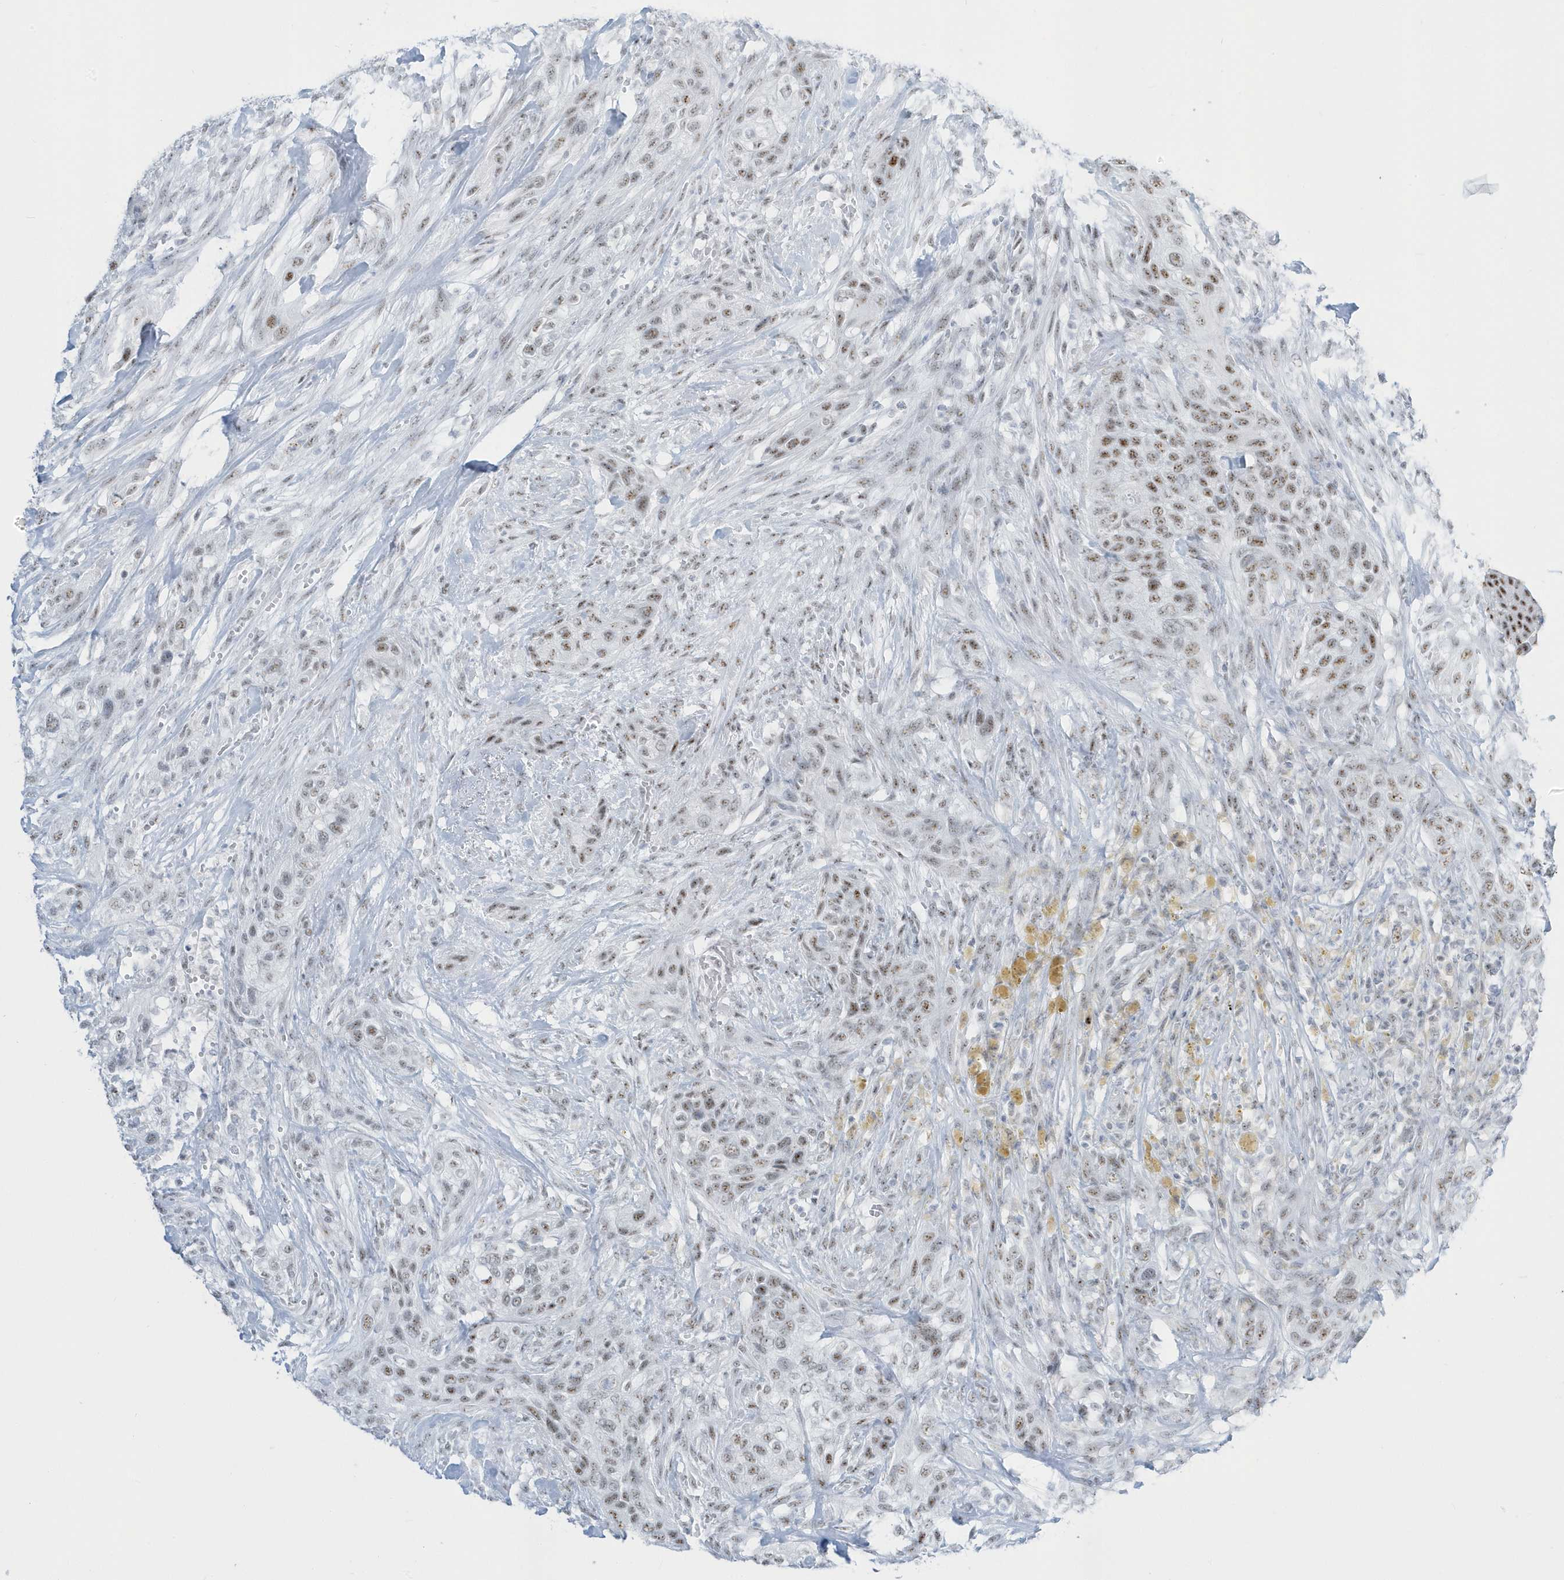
{"staining": {"intensity": "moderate", "quantity": ">75%", "location": "nuclear"}, "tissue": "urothelial cancer", "cell_type": "Tumor cells", "image_type": "cancer", "snomed": [{"axis": "morphology", "description": "Urothelial carcinoma, High grade"}, {"axis": "topography", "description": "Urinary bladder"}], "caption": "IHC micrograph of human urothelial cancer stained for a protein (brown), which displays medium levels of moderate nuclear positivity in about >75% of tumor cells.", "gene": "PLEKHN1", "patient": {"sex": "male", "age": 35}}